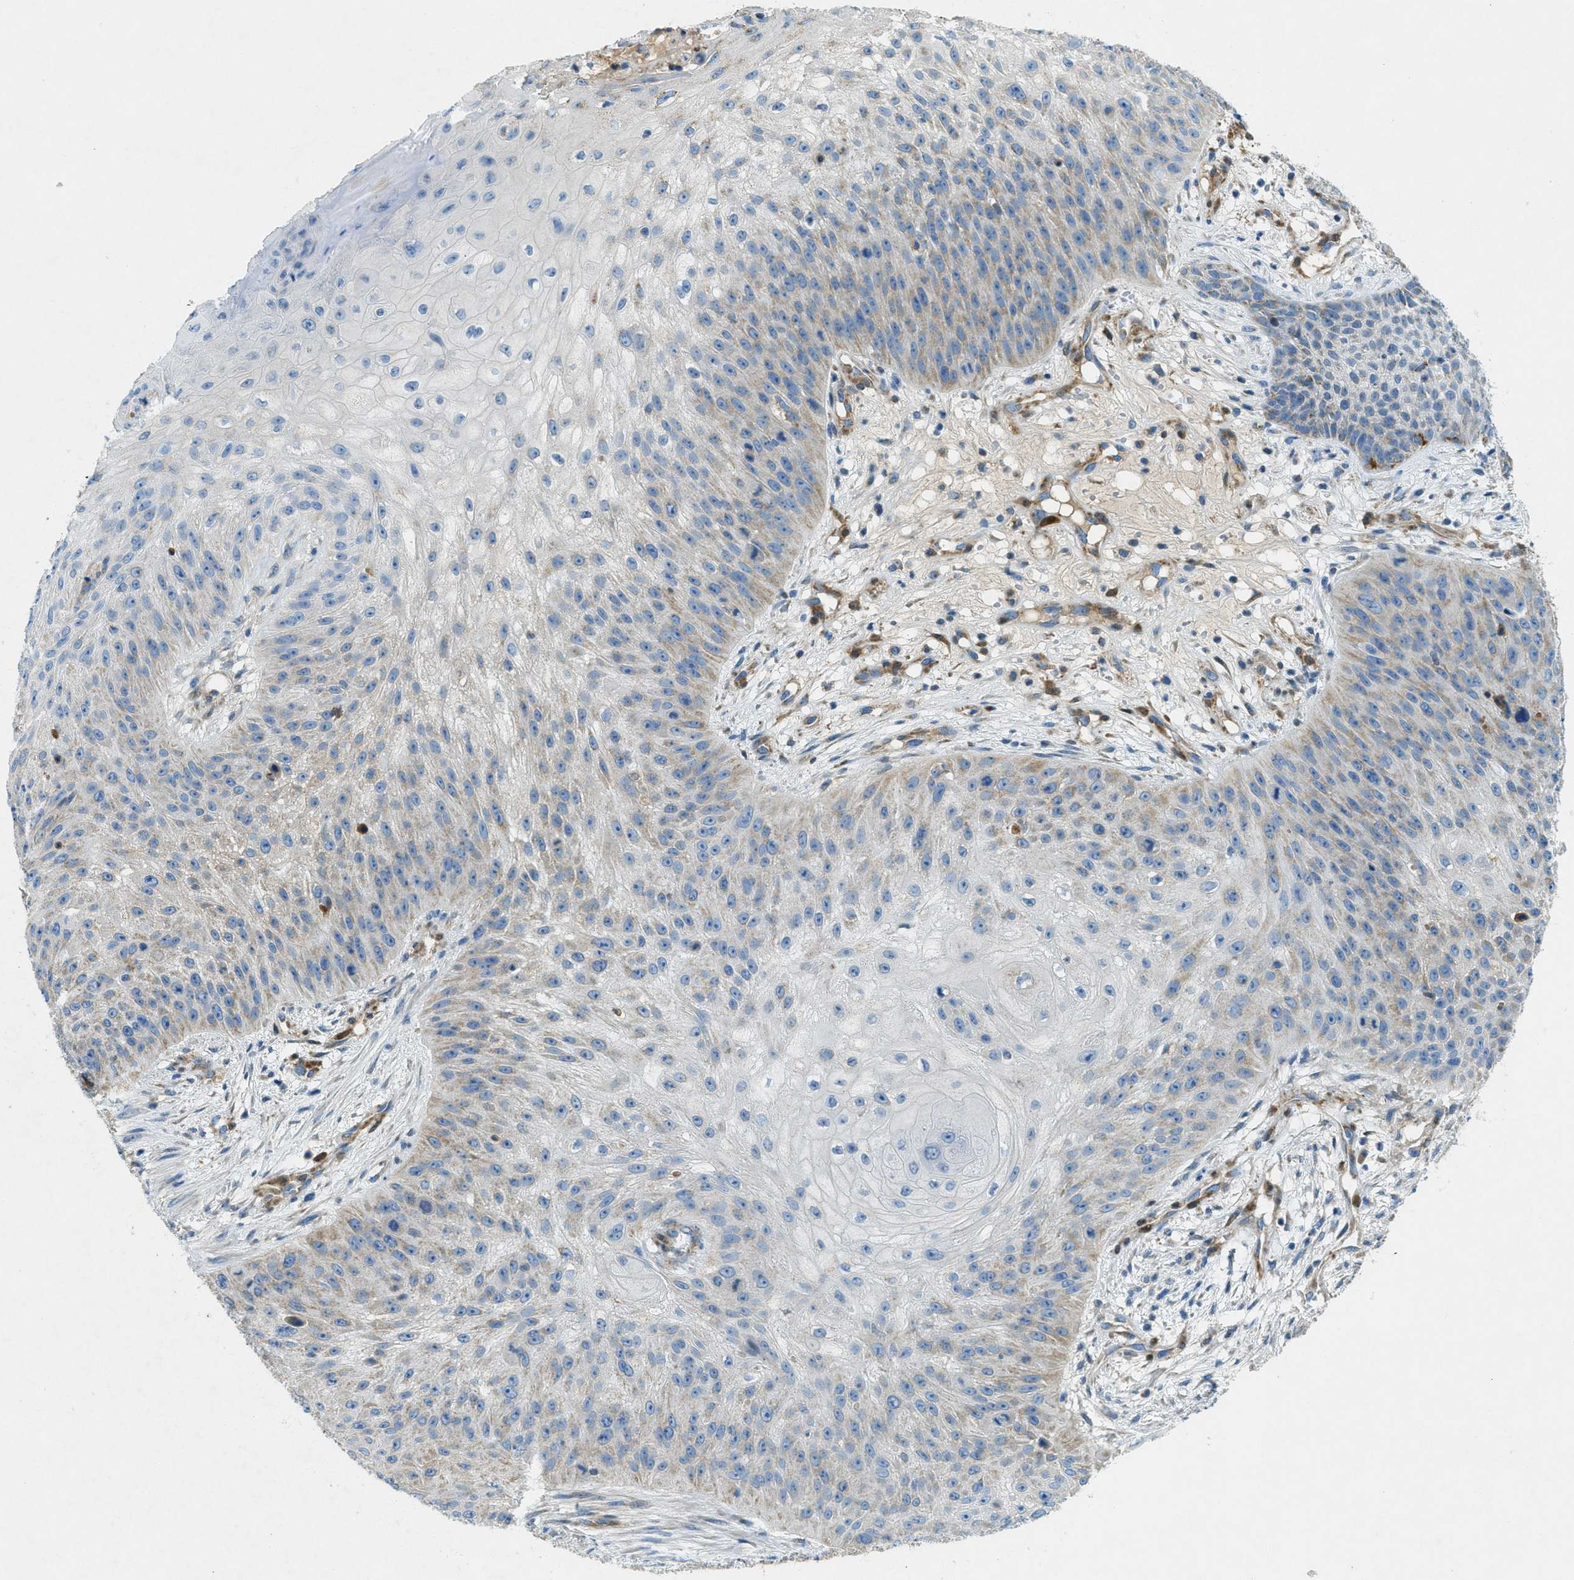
{"staining": {"intensity": "weak", "quantity": "<25%", "location": "cytoplasmic/membranous"}, "tissue": "skin cancer", "cell_type": "Tumor cells", "image_type": "cancer", "snomed": [{"axis": "morphology", "description": "Squamous cell carcinoma, NOS"}, {"axis": "topography", "description": "Skin"}], "caption": "Immunohistochemistry histopathology image of human skin cancer (squamous cell carcinoma) stained for a protein (brown), which demonstrates no positivity in tumor cells.", "gene": "CYGB", "patient": {"sex": "female", "age": 80}}